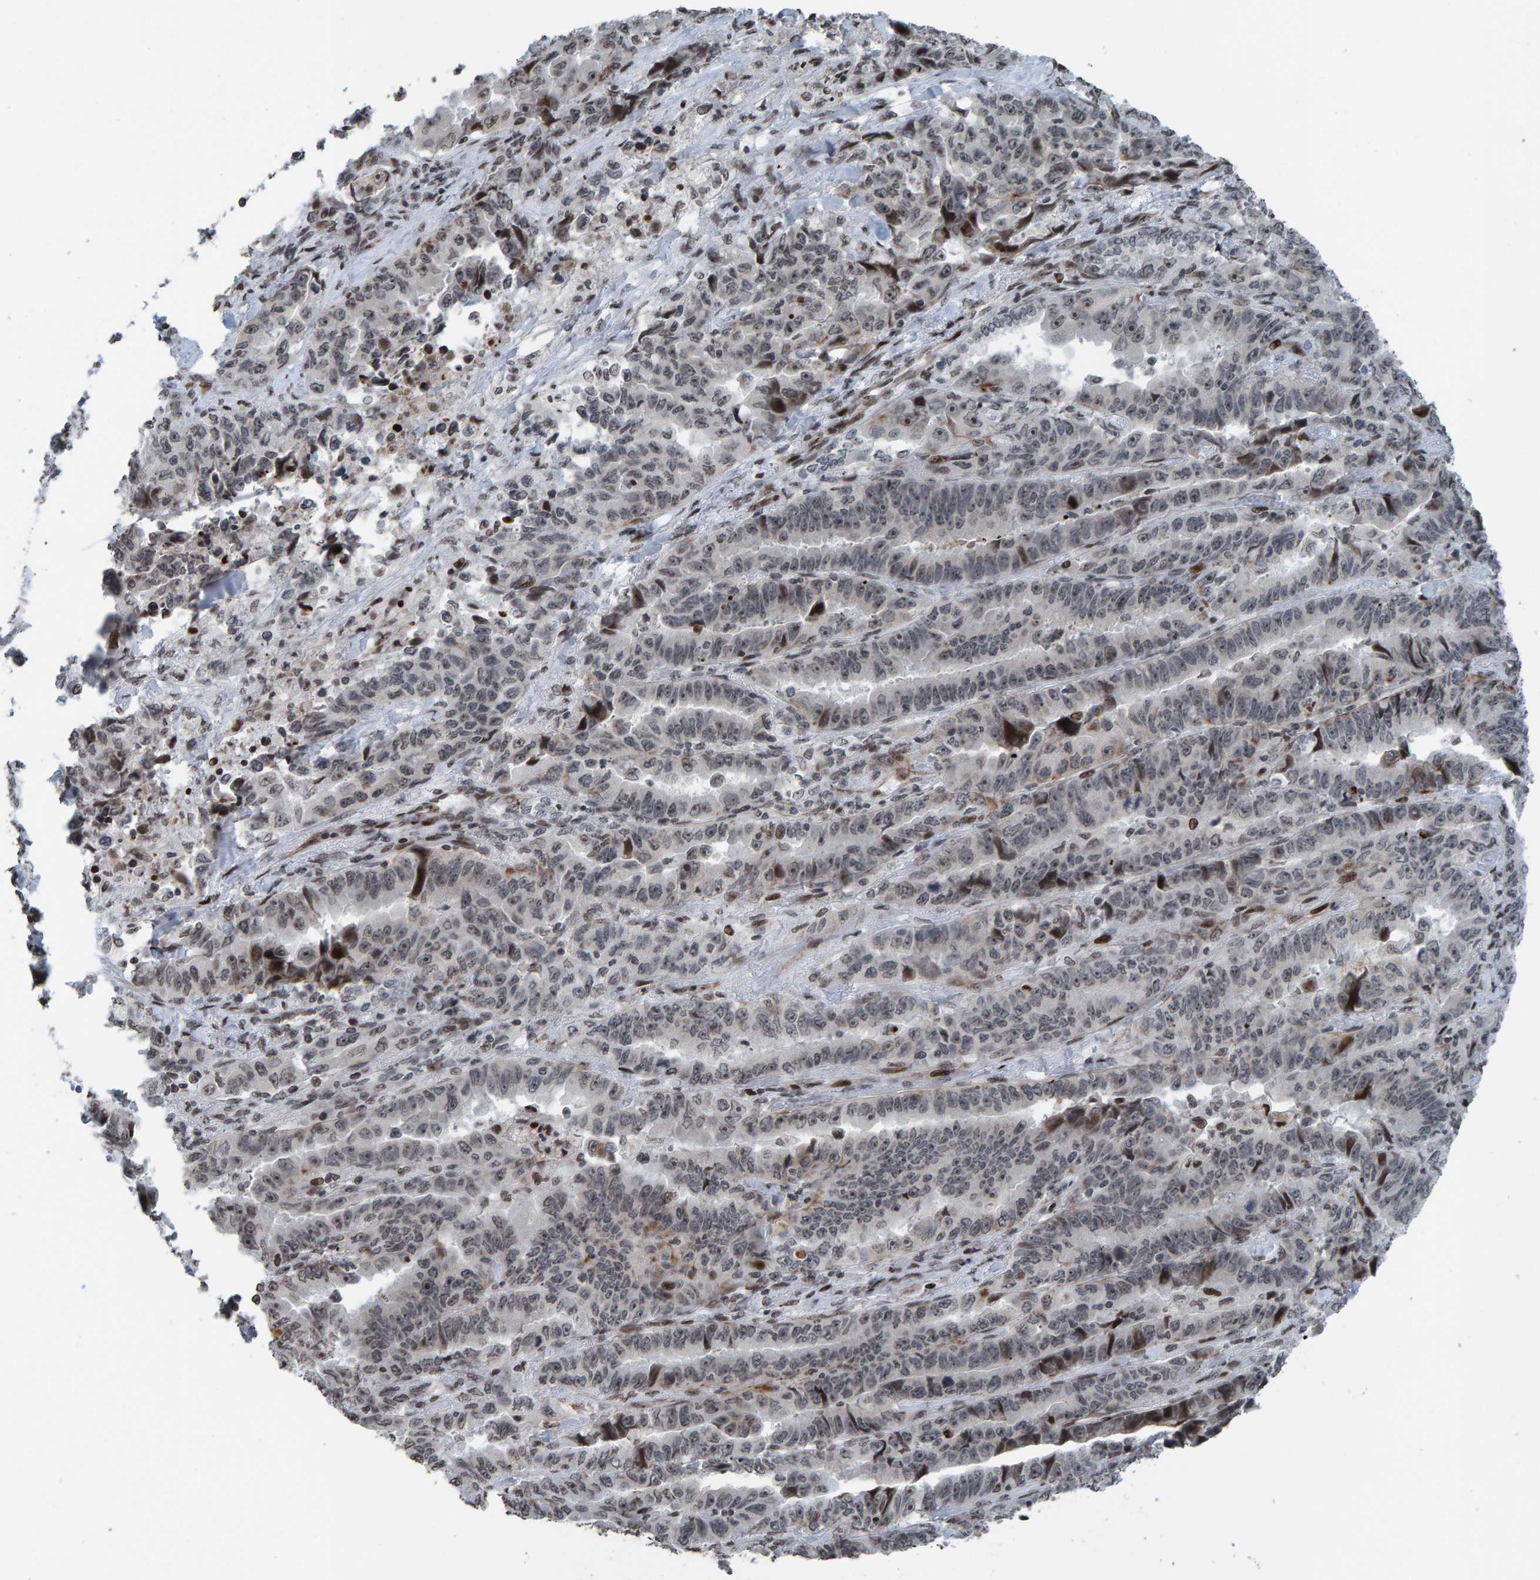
{"staining": {"intensity": "negative", "quantity": "none", "location": "none"}, "tissue": "lung cancer", "cell_type": "Tumor cells", "image_type": "cancer", "snomed": [{"axis": "morphology", "description": "Adenocarcinoma, NOS"}, {"axis": "topography", "description": "Lung"}], "caption": "Immunohistochemistry (IHC) of human lung cancer displays no staining in tumor cells.", "gene": "ZNF366", "patient": {"sex": "female", "age": 51}}